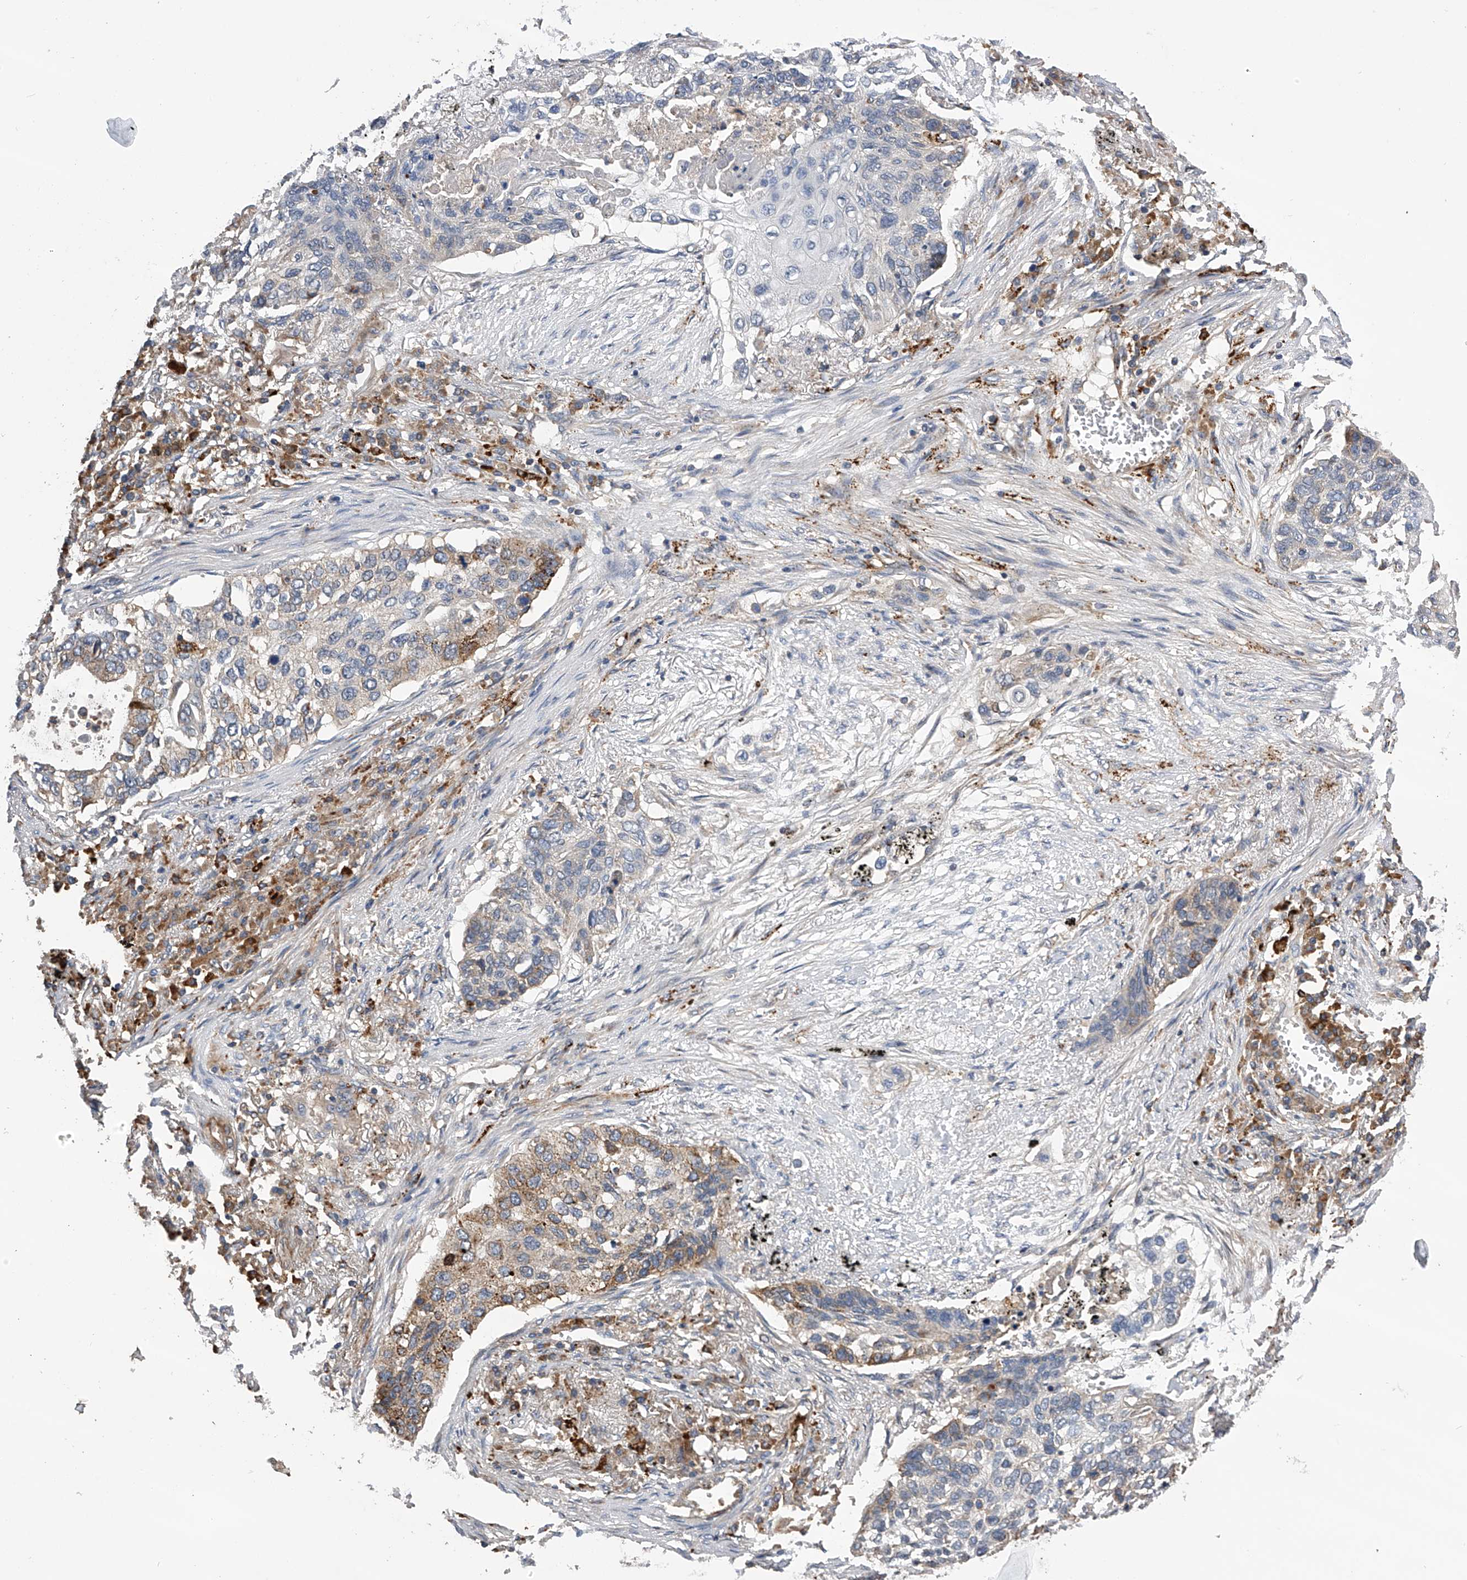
{"staining": {"intensity": "weak", "quantity": "<25%", "location": "cytoplasmic/membranous"}, "tissue": "lung cancer", "cell_type": "Tumor cells", "image_type": "cancer", "snomed": [{"axis": "morphology", "description": "Squamous cell carcinoma, NOS"}, {"axis": "topography", "description": "Lung"}], "caption": "Image shows no protein positivity in tumor cells of lung cancer (squamous cell carcinoma) tissue.", "gene": "SPOCK1", "patient": {"sex": "female", "age": 63}}